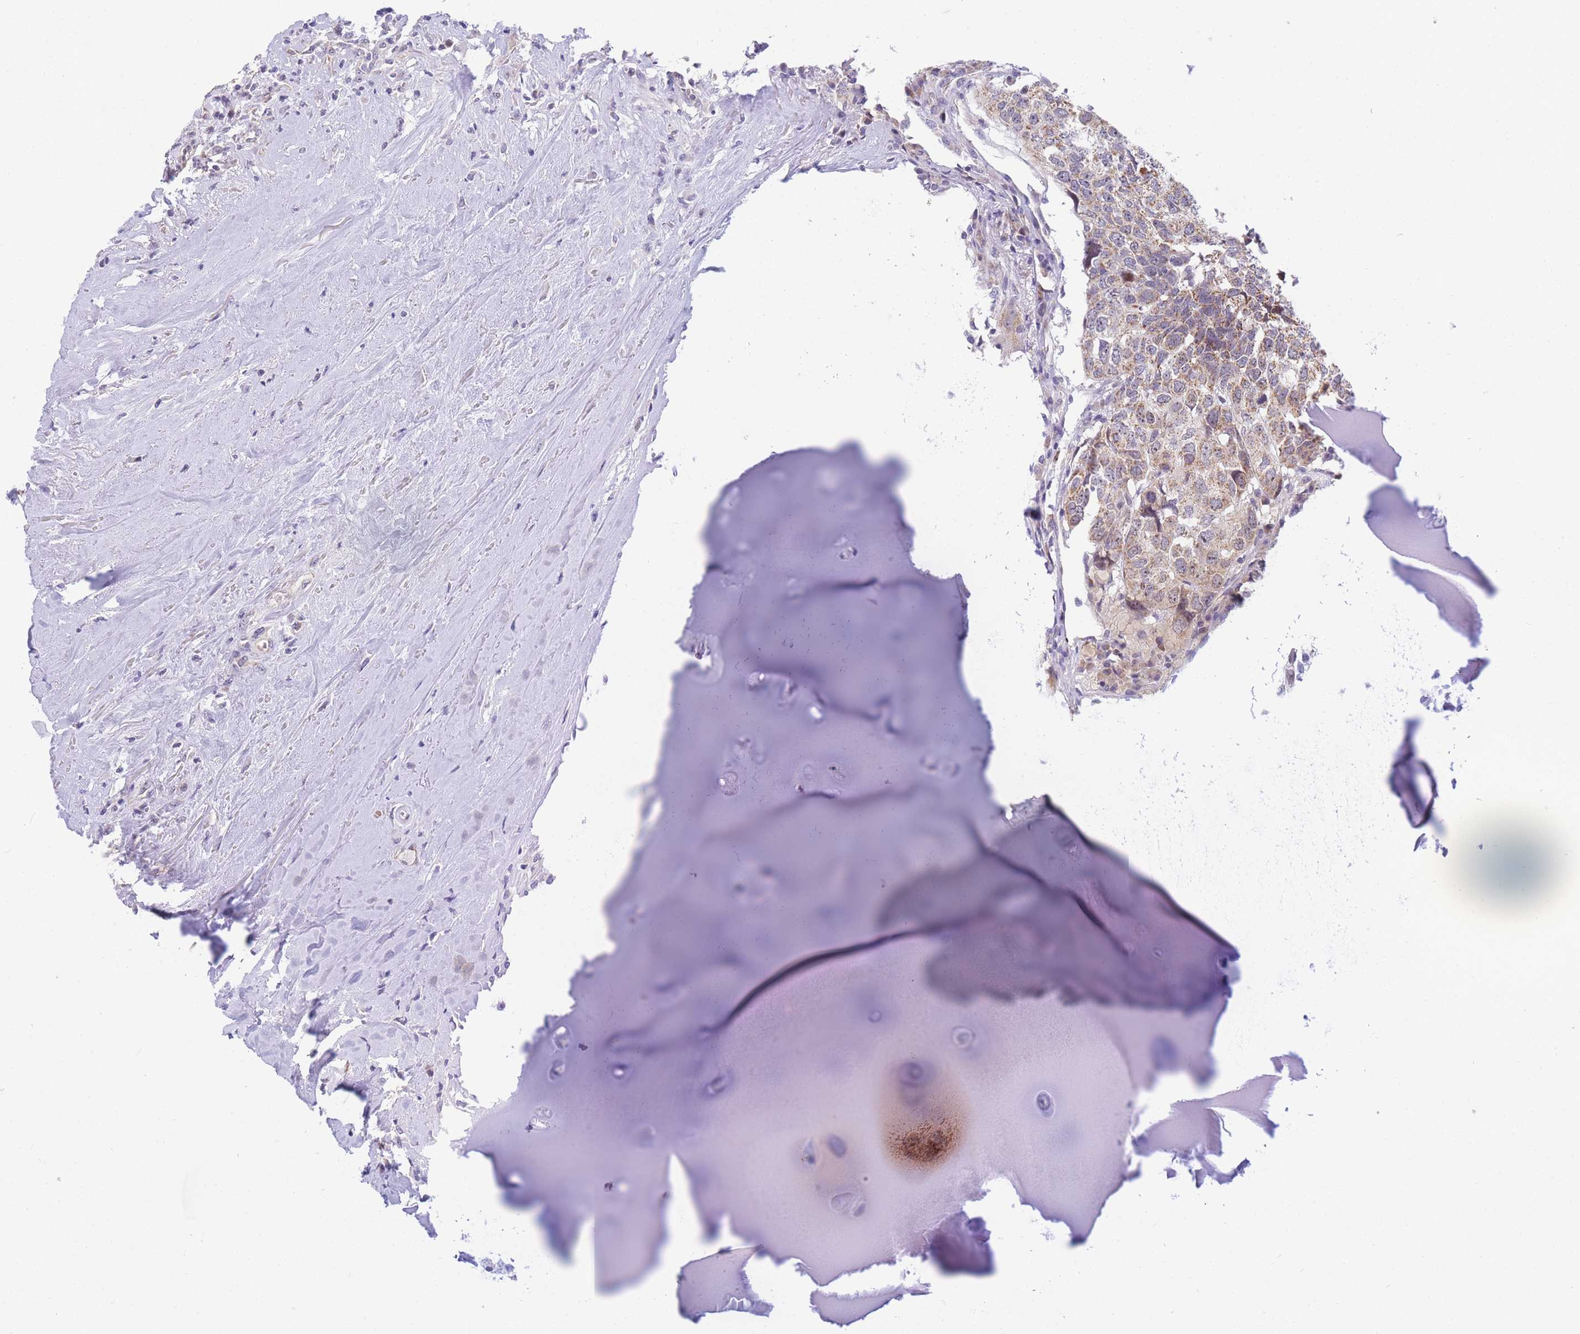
{"staining": {"intensity": "moderate", "quantity": "25%-75%", "location": "cytoplasmic/membranous"}, "tissue": "head and neck cancer", "cell_type": "Tumor cells", "image_type": "cancer", "snomed": [{"axis": "morphology", "description": "Squamous cell carcinoma, NOS"}, {"axis": "topography", "description": "Head-Neck"}], "caption": "Tumor cells demonstrate medium levels of moderate cytoplasmic/membranous positivity in approximately 25%-75% of cells in head and neck cancer (squamous cell carcinoma).", "gene": "DDX49", "patient": {"sex": "male", "age": 66}}